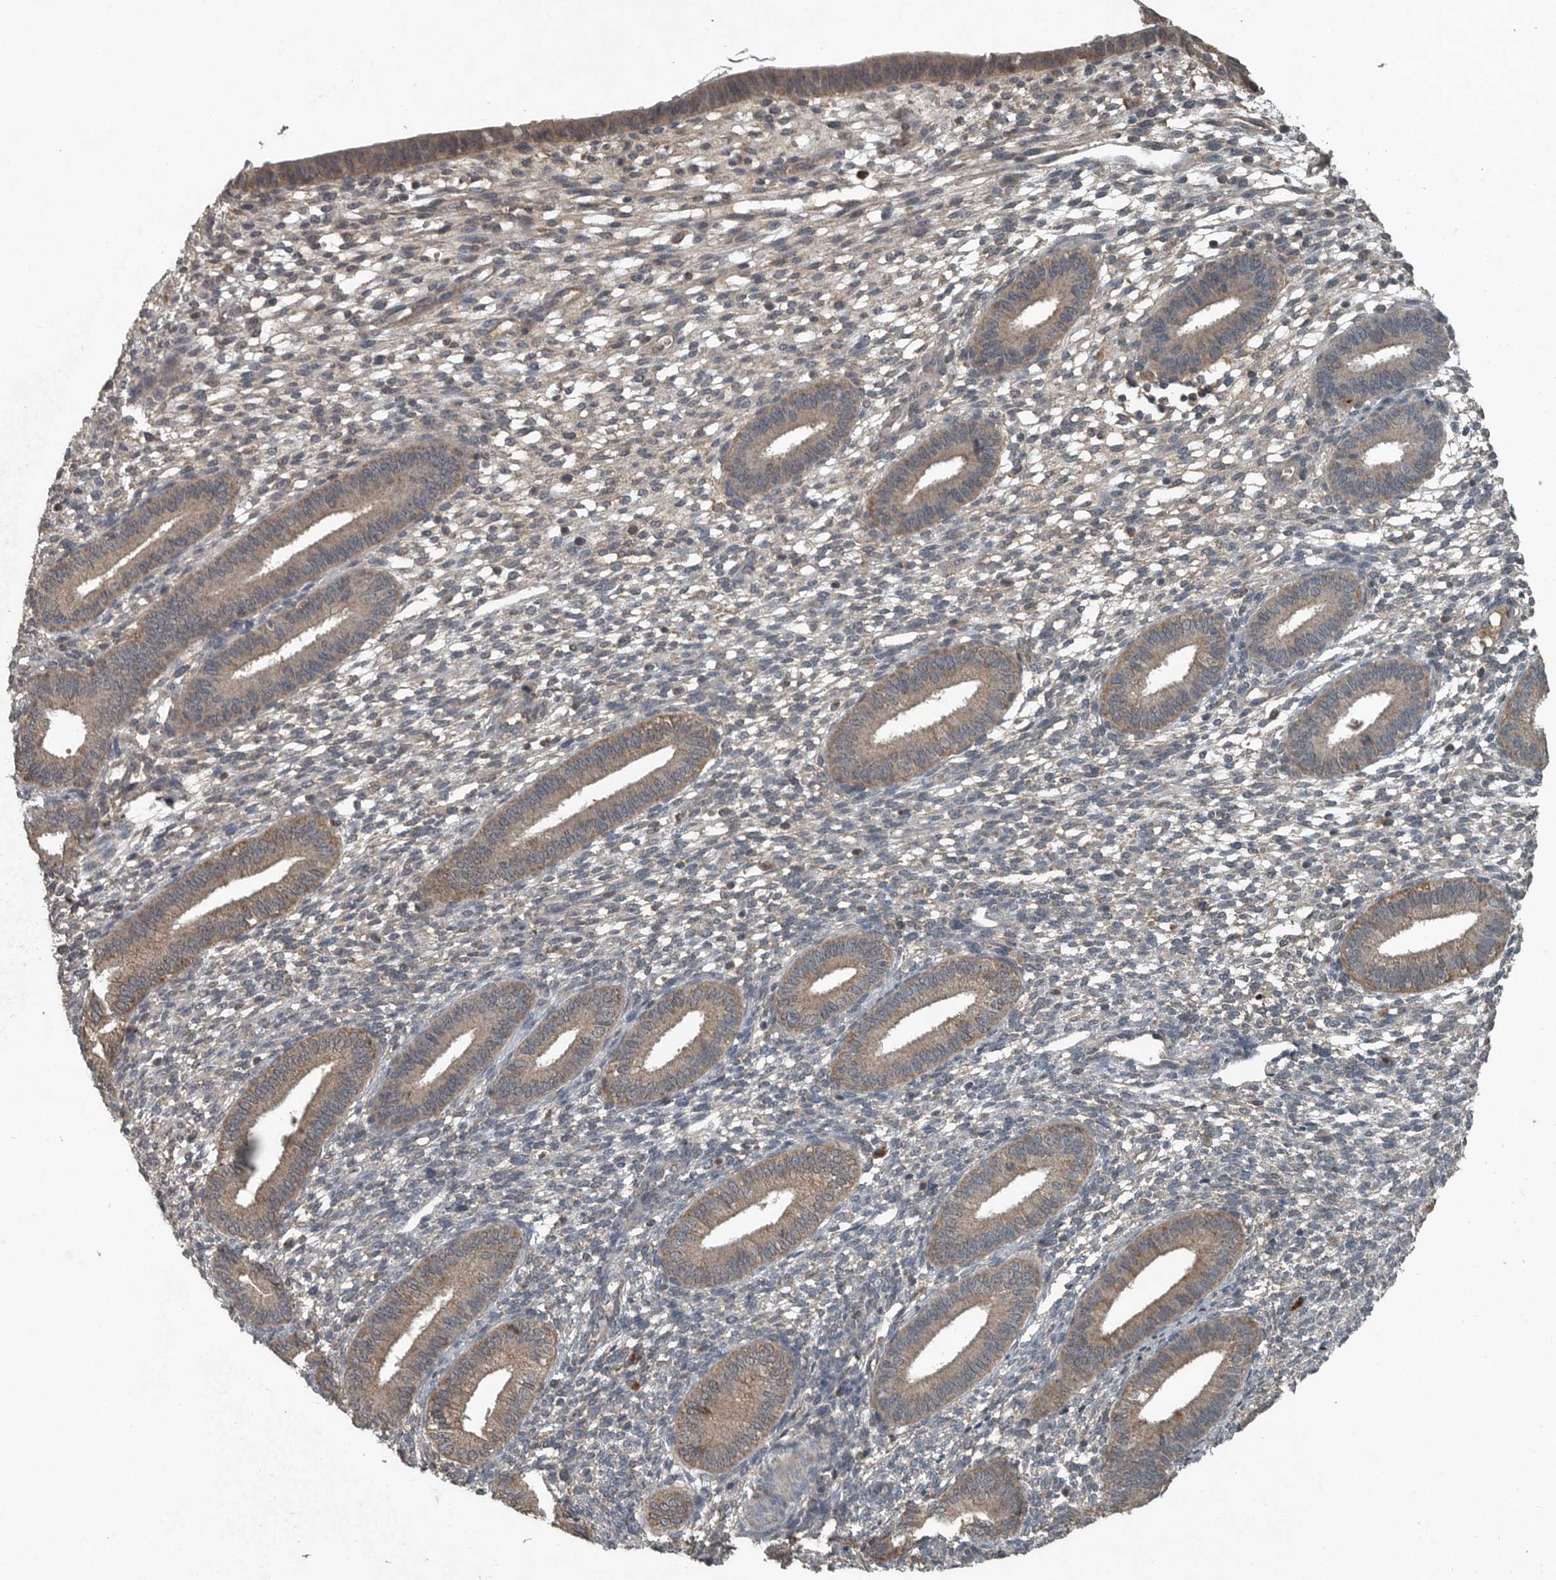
{"staining": {"intensity": "weak", "quantity": "<25%", "location": "cytoplasmic/membranous"}, "tissue": "endometrium", "cell_type": "Cells in endometrial stroma", "image_type": "normal", "snomed": [{"axis": "morphology", "description": "Normal tissue, NOS"}, {"axis": "topography", "description": "Endometrium"}], "caption": "Immunohistochemistry (IHC) micrograph of unremarkable endometrium stained for a protein (brown), which exhibits no positivity in cells in endometrial stroma.", "gene": "IL6ST", "patient": {"sex": "female", "age": 46}}